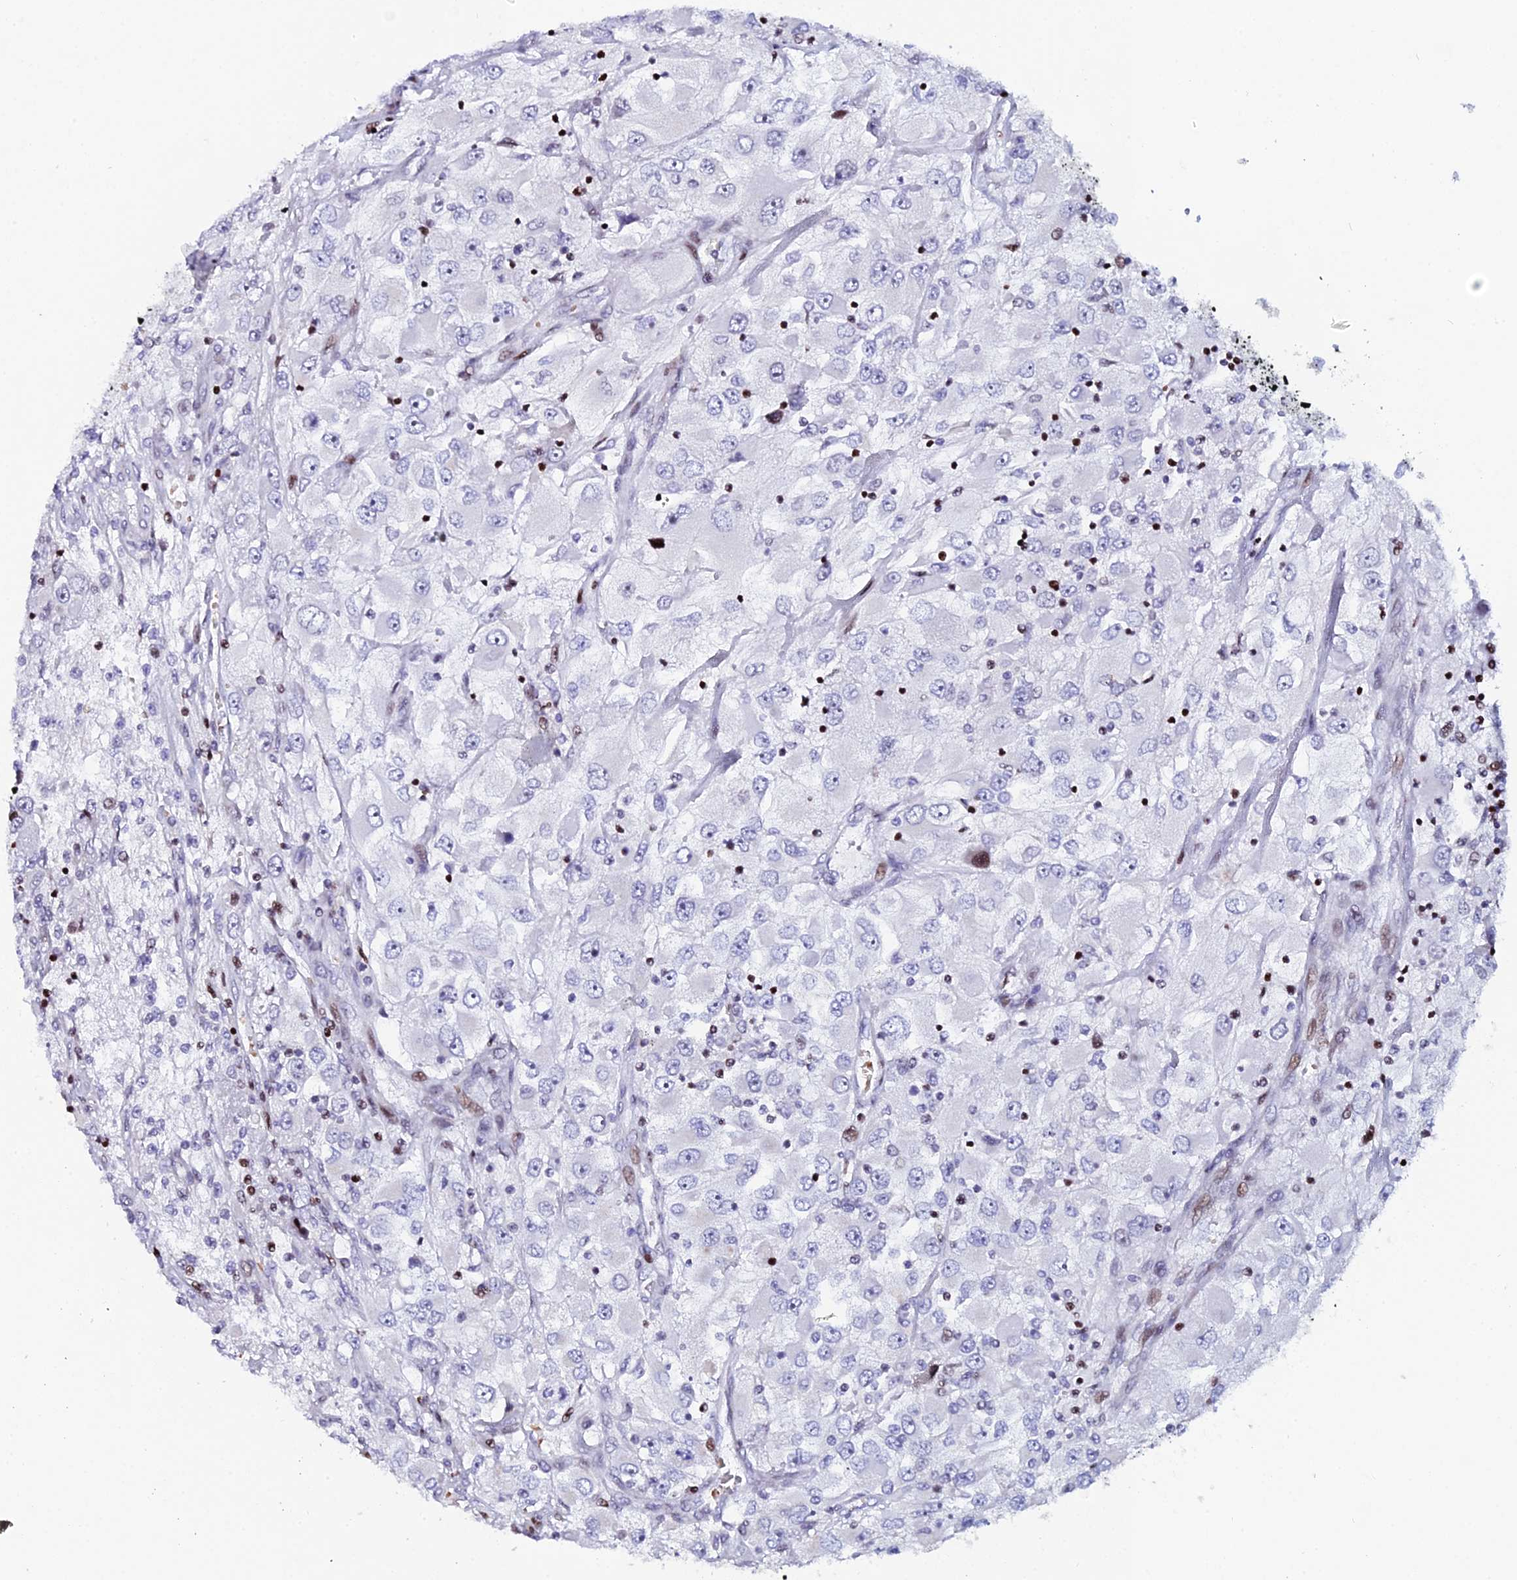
{"staining": {"intensity": "negative", "quantity": "none", "location": "none"}, "tissue": "renal cancer", "cell_type": "Tumor cells", "image_type": "cancer", "snomed": [{"axis": "morphology", "description": "Adenocarcinoma, NOS"}, {"axis": "topography", "description": "Kidney"}], "caption": "Protein analysis of renal adenocarcinoma exhibits no significant expression in tumor cells.", "gene": "MYNN", "patient": {"sex": "female", "age": 52}}